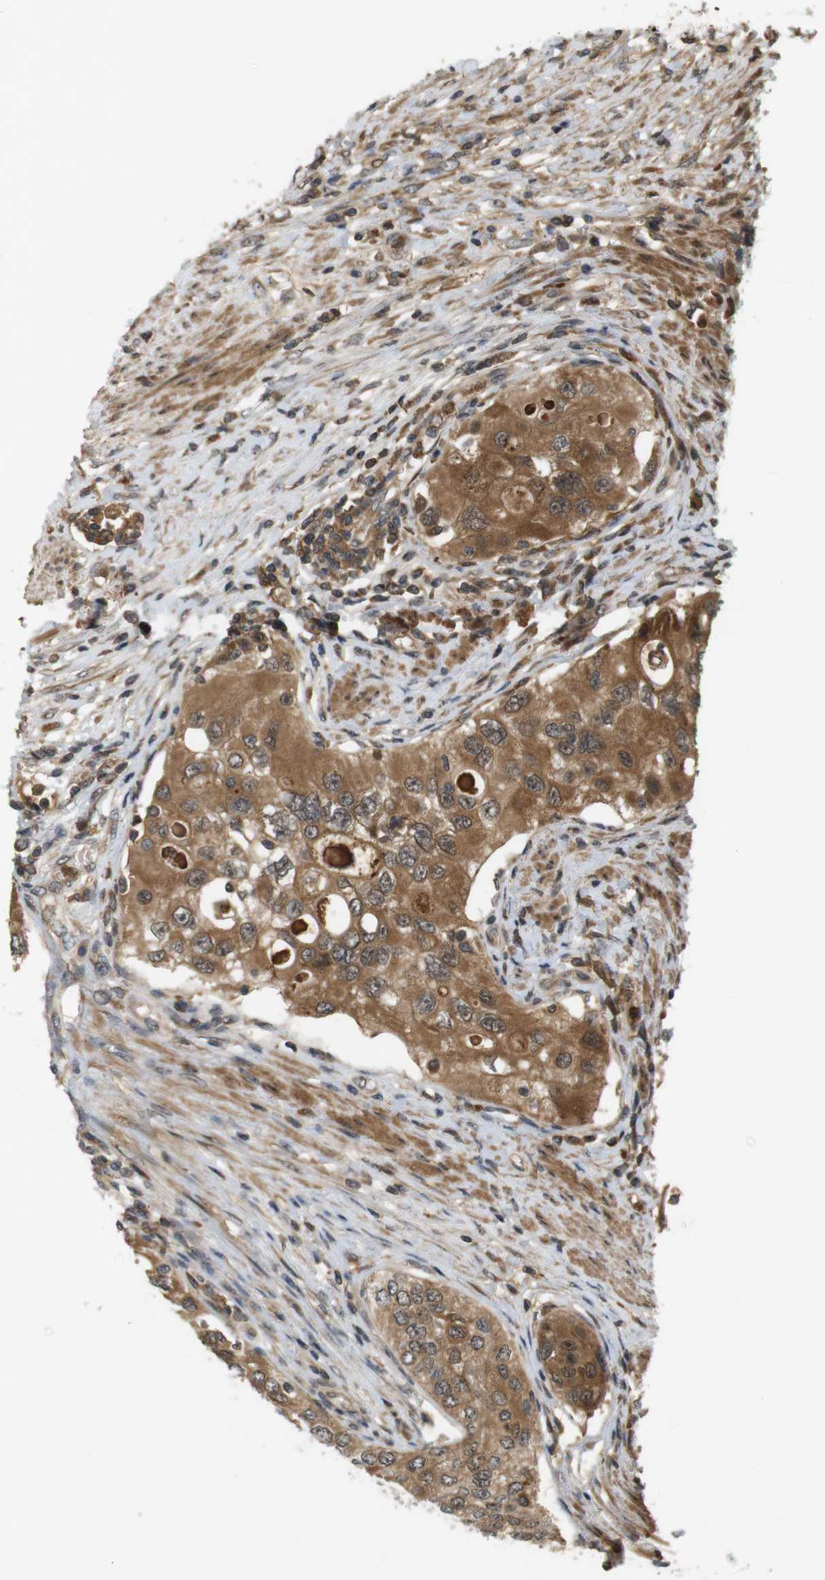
{"staining": {"intensity": "moderate", "quantity": ">75%", "location": "cytoplasmic/membranous"}, "tissue": "urothelial cancer", "cell_type": "Tumor cells", "image_type": "cancer", "snomed": [{"axis": "morphology", "description": "Urothelial carcinoma, High grade"}, {"axis": "topography", "description": "Urinary bladder"}], "caption": "Urothelial cancer stained with a brown dye shows moderate cytoplasmic/membranous positive expression in approximately >75% of tumor cells.", "gene": "NFKBIE", "patient": {"sex": "female", "age": 56}}